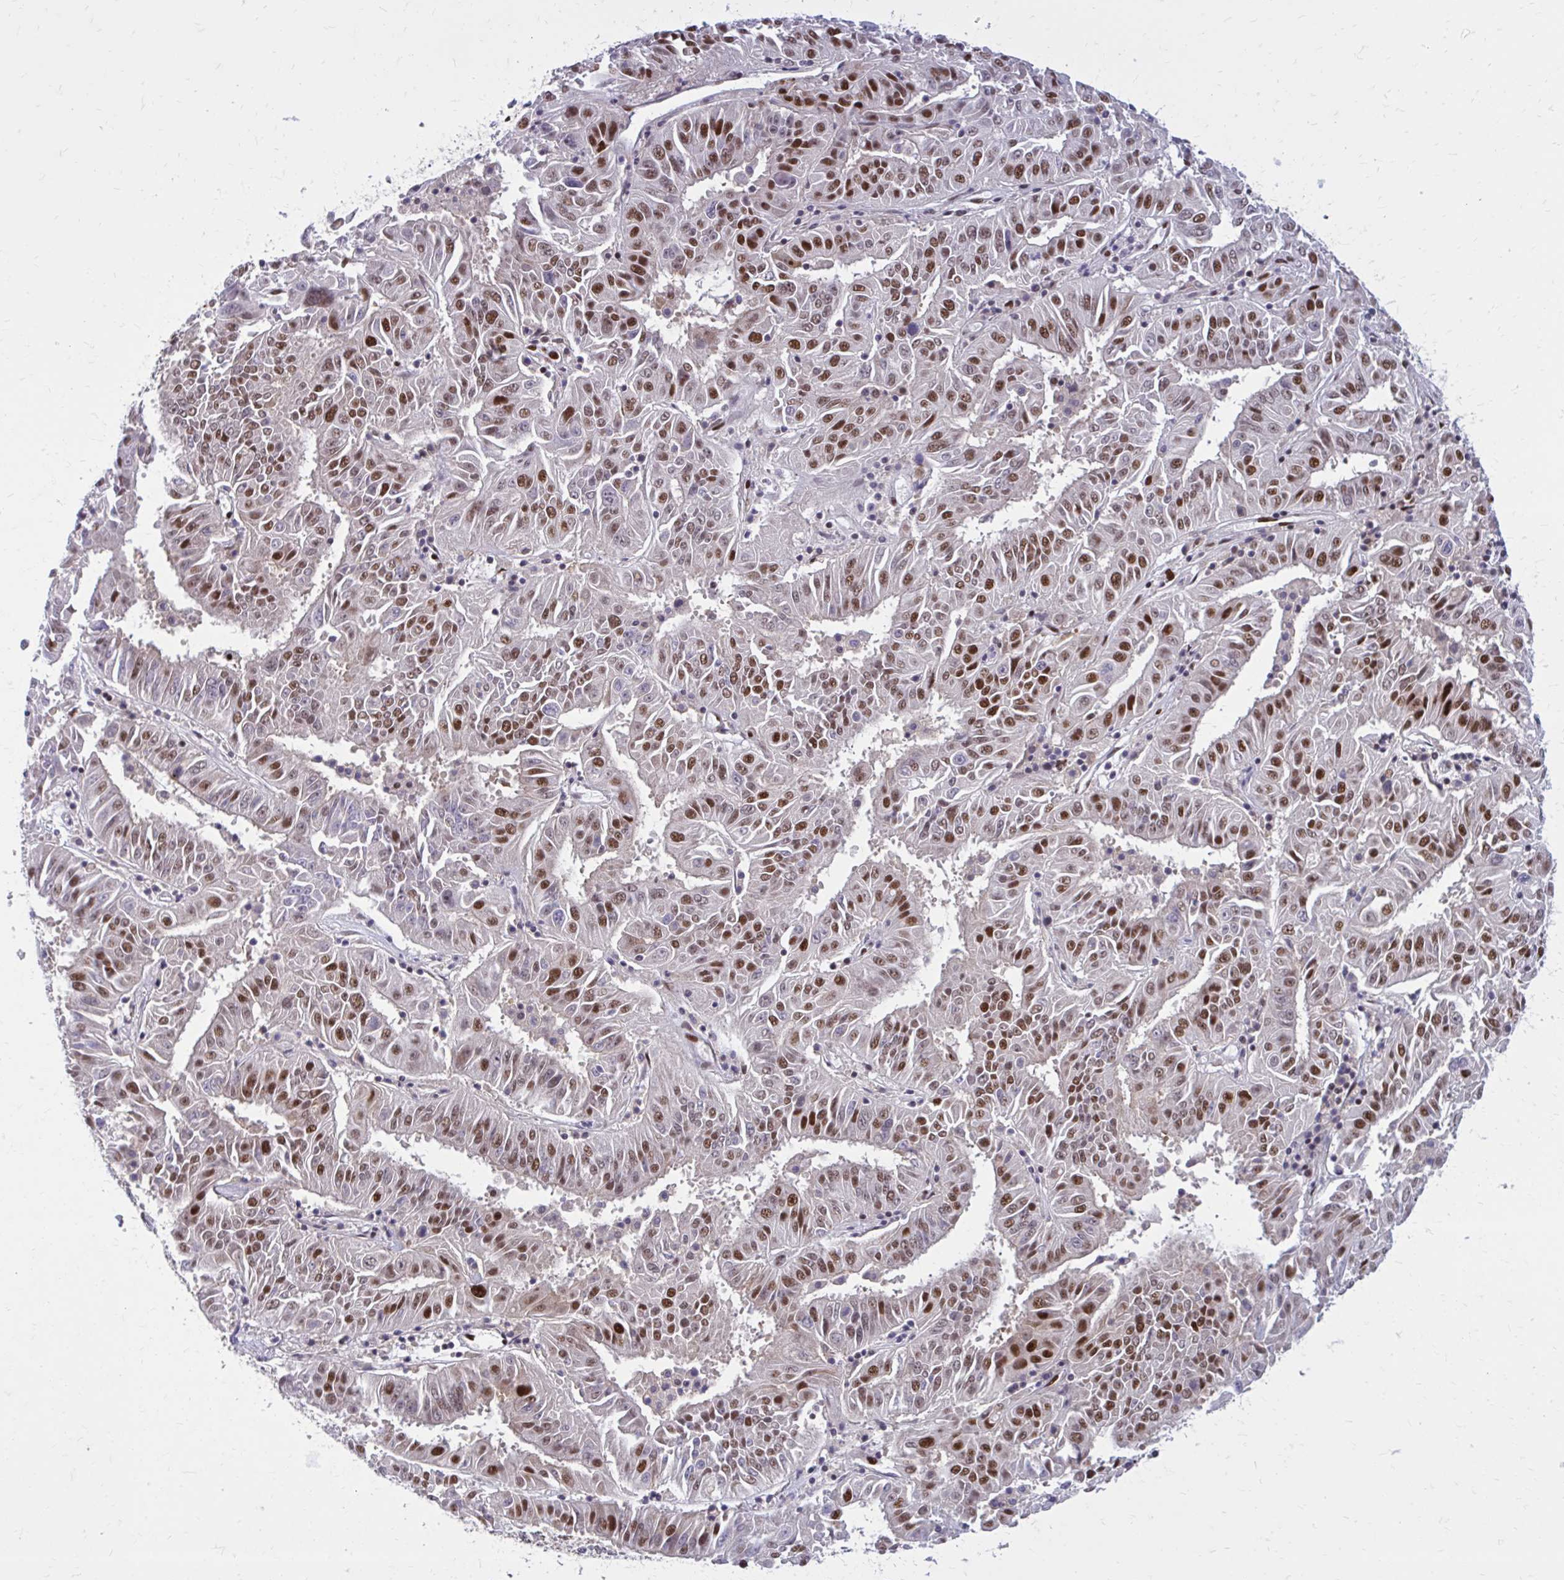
{"staining": {"intensity": "moderate", "quantity": ">75%", "location": "nuclear"}, "tissue": "pancreatic cancer", "cell_type": "Tumor cells", "image_type": "cancer", "snomed": [{"axis": "morphology", "description": "Adenocarcinoma, NOS"}, {"axis": "topography", "description": "Pancreas"}], "caption": "This image displays IHC staining of human adenocarcinoma (pancreatic), with medium moderate nuclear staining in about >75% of tumor cells.", "gene": "PSME4", "patient": {"sex": "male", "age": 63}}